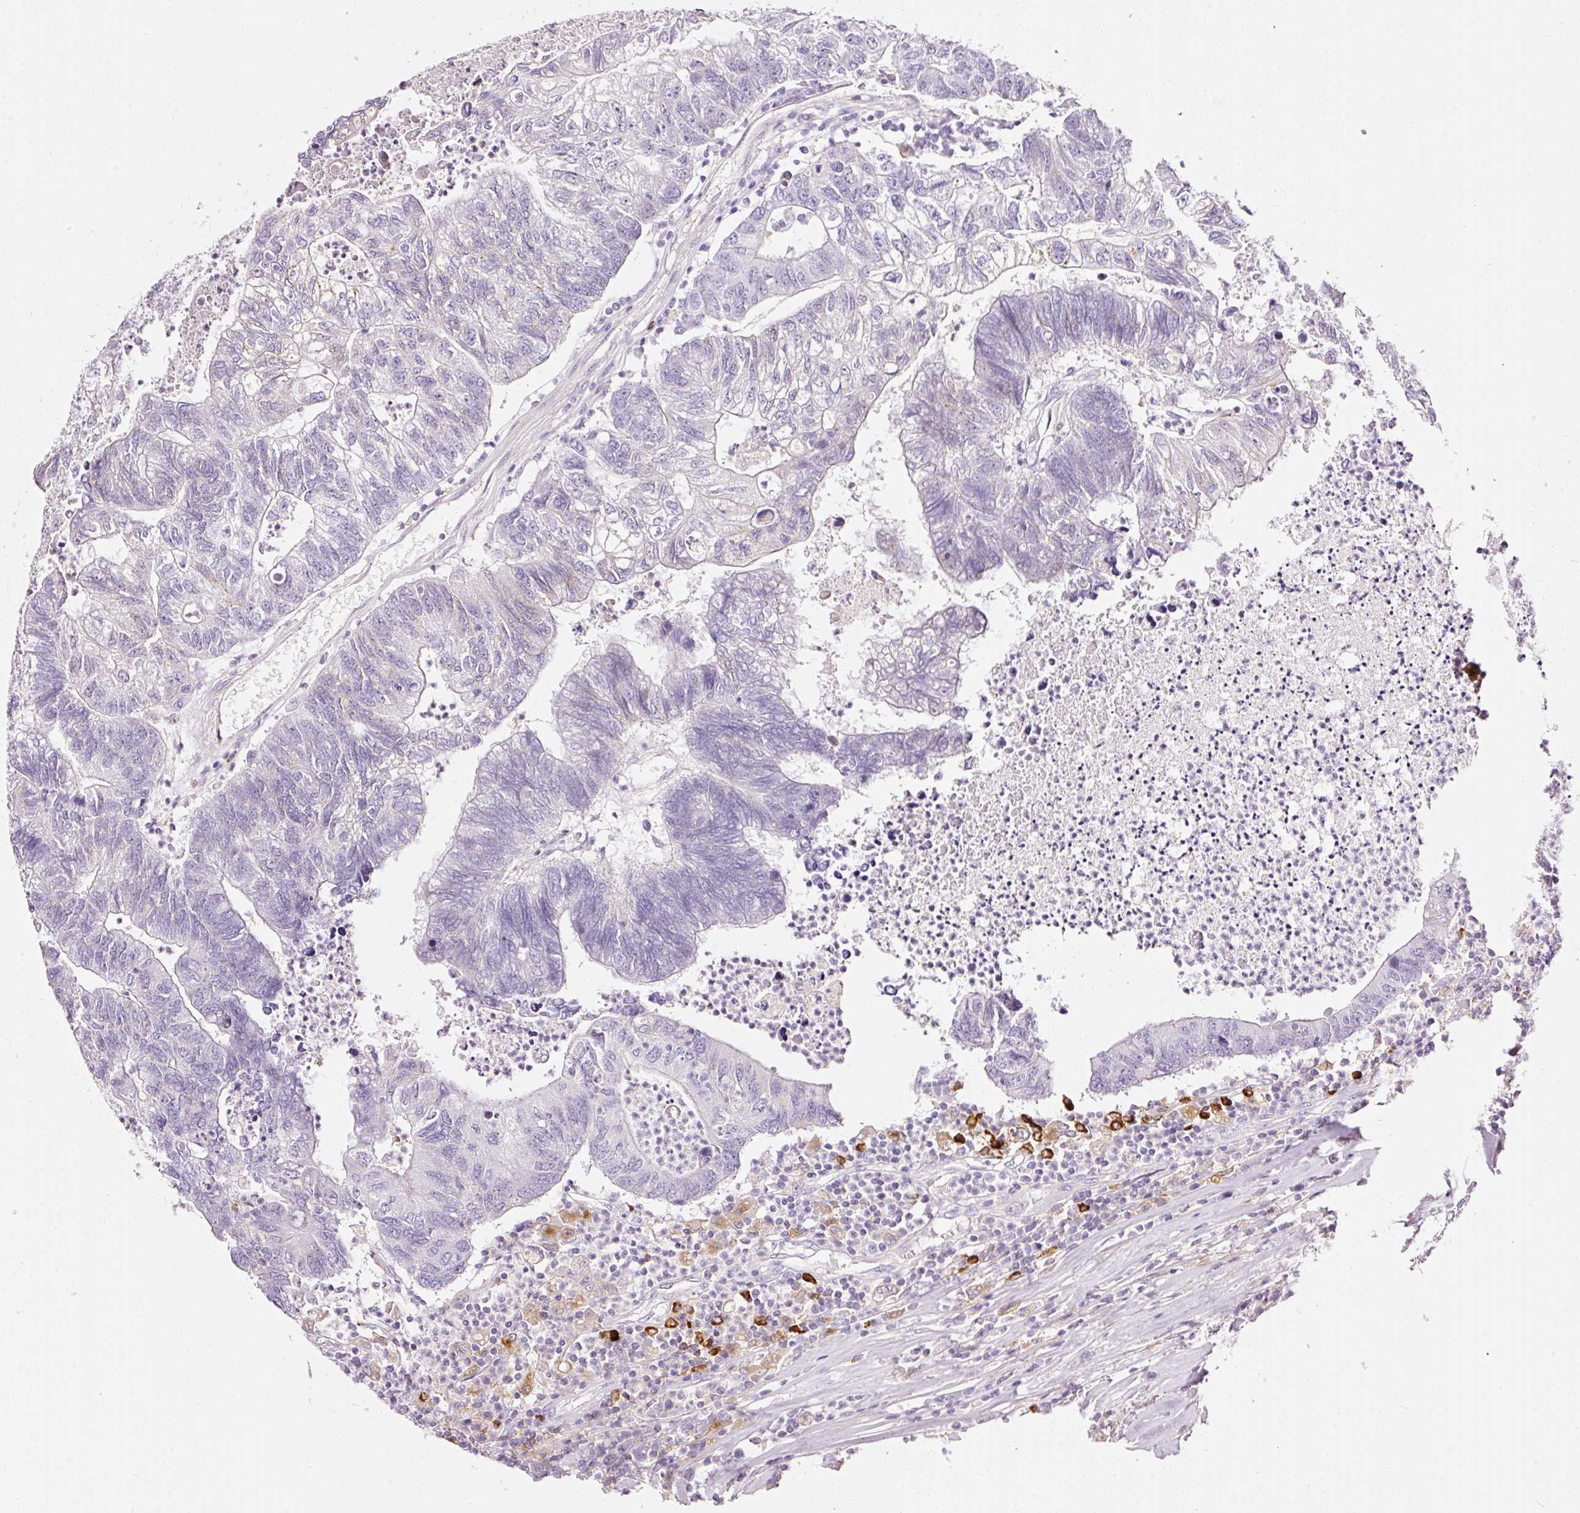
{"staining": {"intensity": "negative", "quantity": "none", "location": "none"}, "tissue": "colorectal cancer", "cell_type": "Tumor cells", "image_type": "cancer", "snomed": [{"axis": "morphology", "description": "Adenocarcinoma, NOS"}, {"axis": "topography", "description": "Colon"}], "caption": "An image of human colorectal cancer is negative for staining in tumor cells.", "gene": "CYB561A3", "patient": {"sex": "female", "age": 48}}